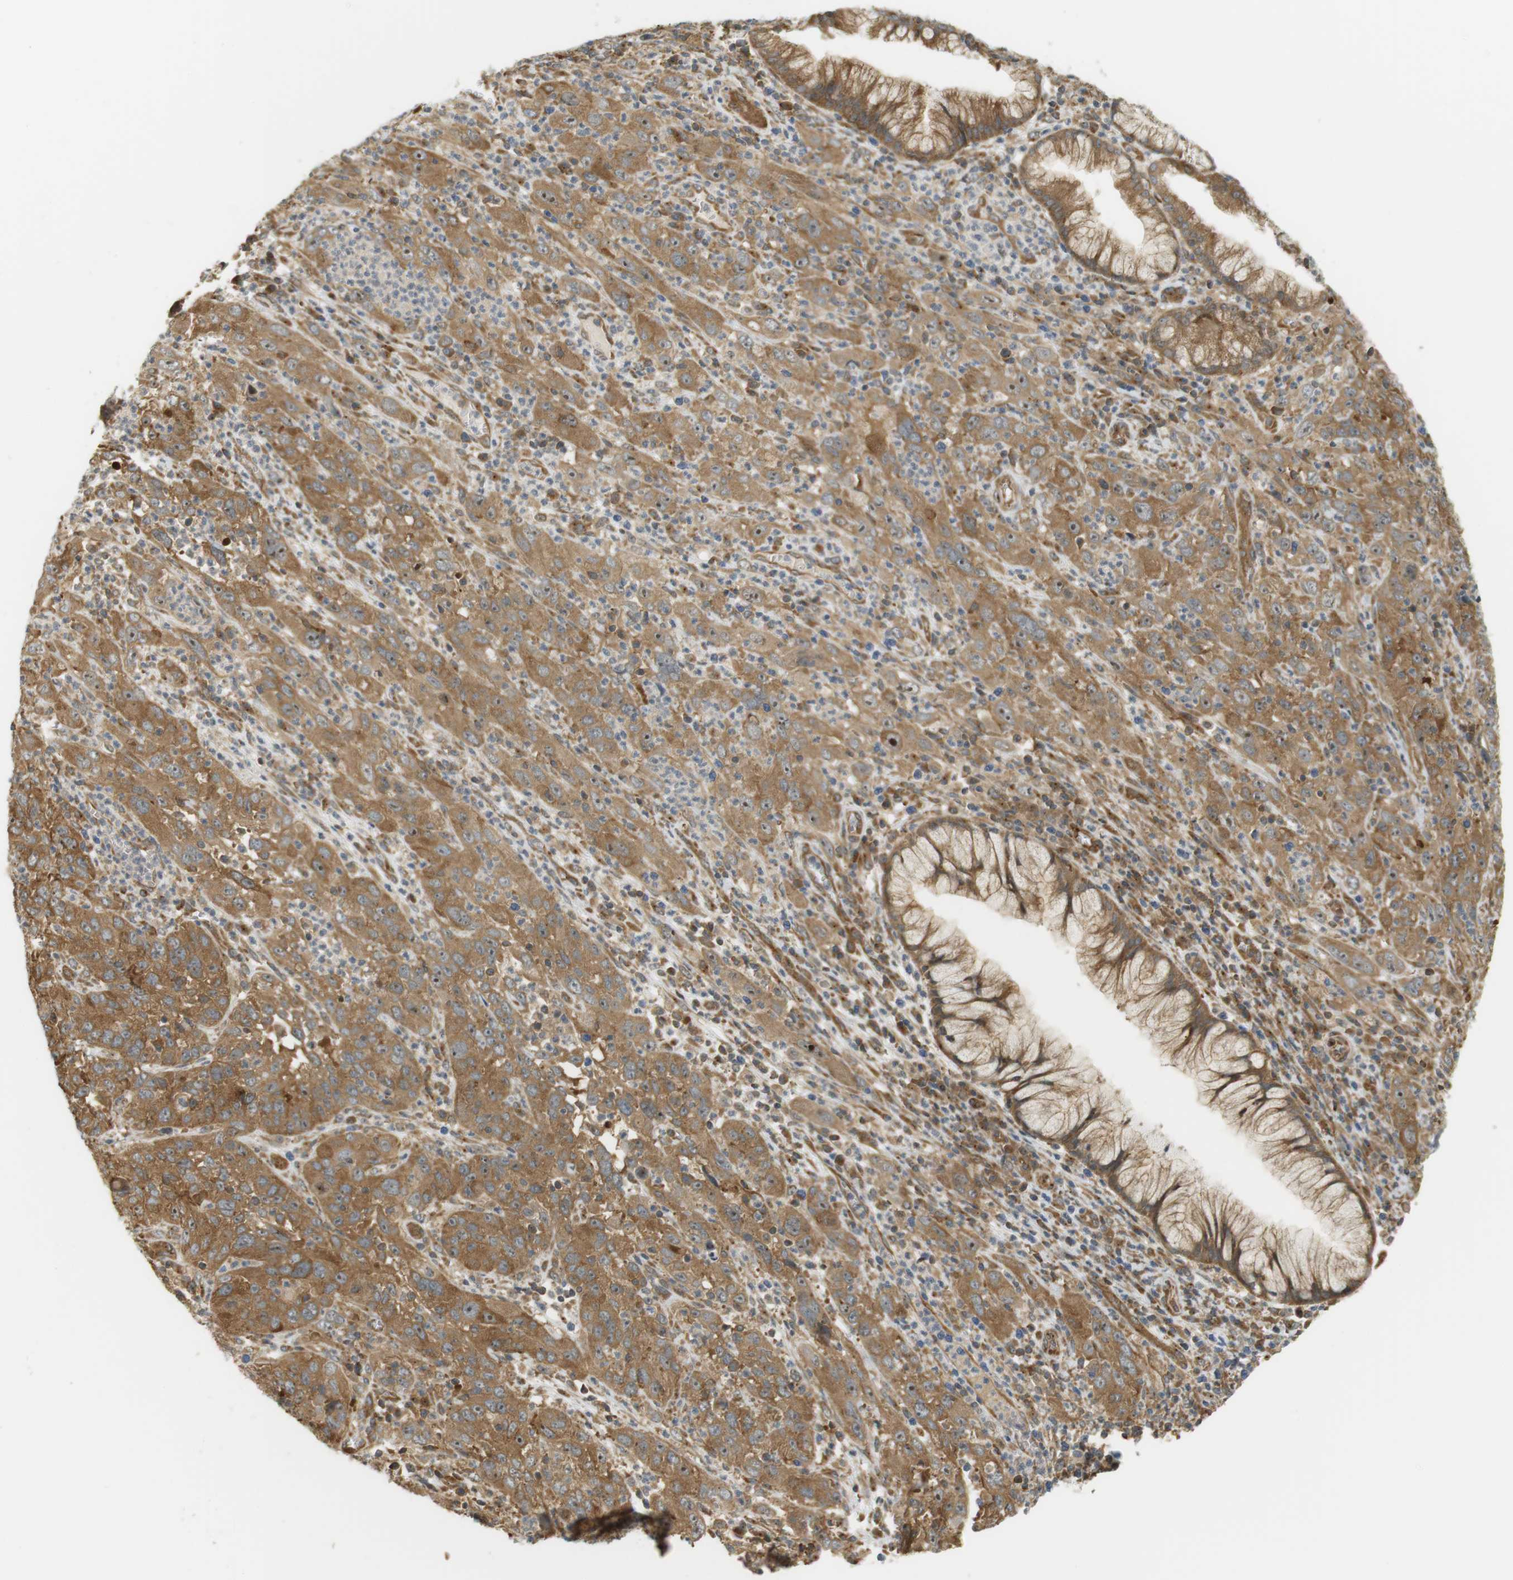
{"staining": {"intensity": "moderate", "quantity": ">75%", "location": "cytoplasmic/membranous,nuclear"}, "tissue": "cervical cancer", "cell_type": "Tumor cells", "image_type": "cancer", "snomed": [{"axis": "morphology", "description": "Squamous cell carcinoma, NOS"}, {"axis": "topography", "description": "Cervix"}], "caption": "The image demonstrates immunohistochemical staining of cervical squamous cell carcinoma. There is moderate cytoplasmic/membranous and nuclear positivity is appreciated in about >75% of tumor cells.", "gene": "PA2G4", "patient": {"sex": "female", "age": 32}}